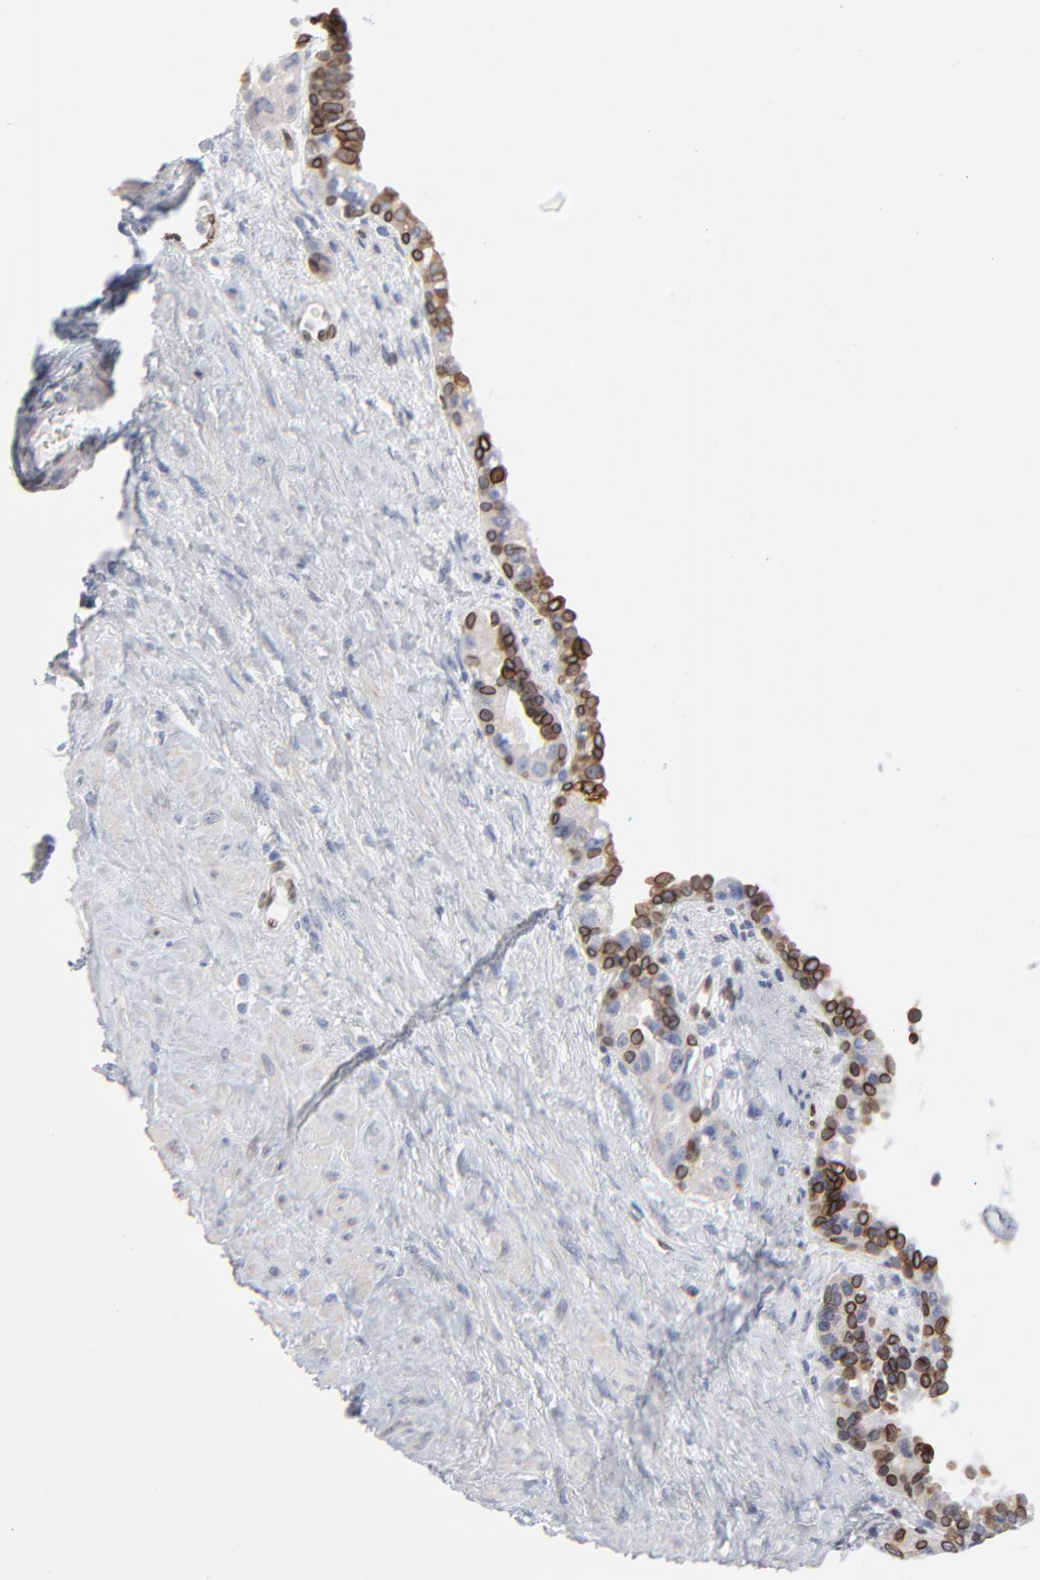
{"staining": {"intensity": "moderate", "quantity": ">75%", "location": "cytoplasmic/membranous,nuclear"}, "tissue": "seminal vesicle", "cell_type": "Glandular cells", "image_type": "normal", "snomed": [{"axis": "morphology", "description": "Normal tissue, NOS"}, {"axis": "topography", "description": "Seminal veicle"}], "caption": "Protein staining reveals moderate cytoplasmic/membranous,nuclear staining in approximately >75% of glandular cells in unremarkable seminal vesicle. (DAB (3,3'-diaminobenzidine) = brown stain, brightfield microscopy at high magnification).", "gene": "SYNE2", "patient": {"sex": "male", "age": 61}}